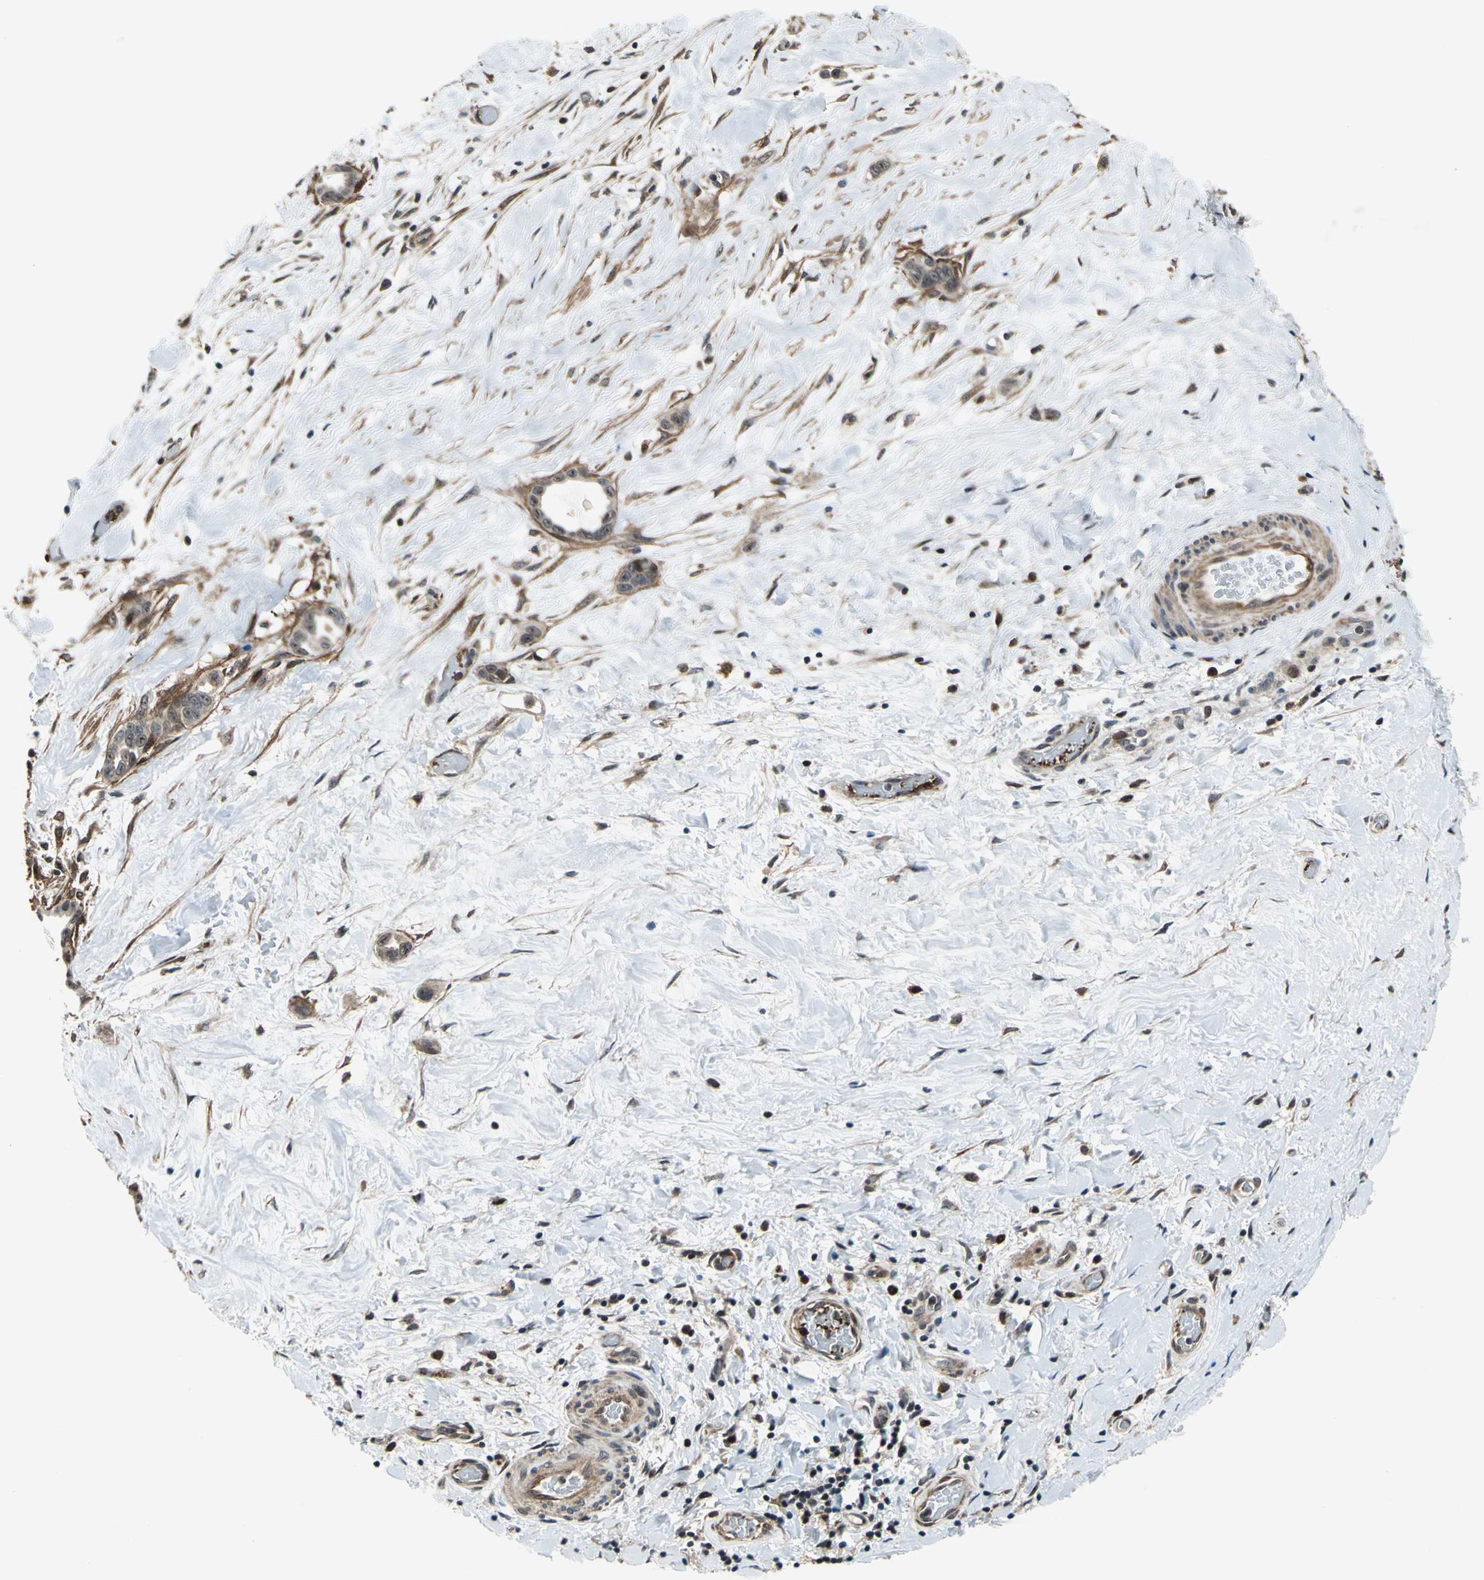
{"staining": {"intensity": "moderate", "quantity": "<25%", "location": "nuclear"}, "tissue": "liver cancer", "cell_type": "Tumor cells", "image_type": "cancer", "snomed": [{"axis": "morphology", "description": "Cholangiocarcinoma"}, {"axis": "topography", "description": "Liver"}], "caption": "DAB (3,3'-diaminobenzidine) immunohistochemical staining of human cholangiocarcinoma (liver) displays moderate nuclear protein positivity in approximately <25% of tumor cells. Immunohistochemistry (ihc) stains the protein in brown and the nuclei are stained blue.", "gene": "AATF", "patient": {"sex": "female", "age": 65}}